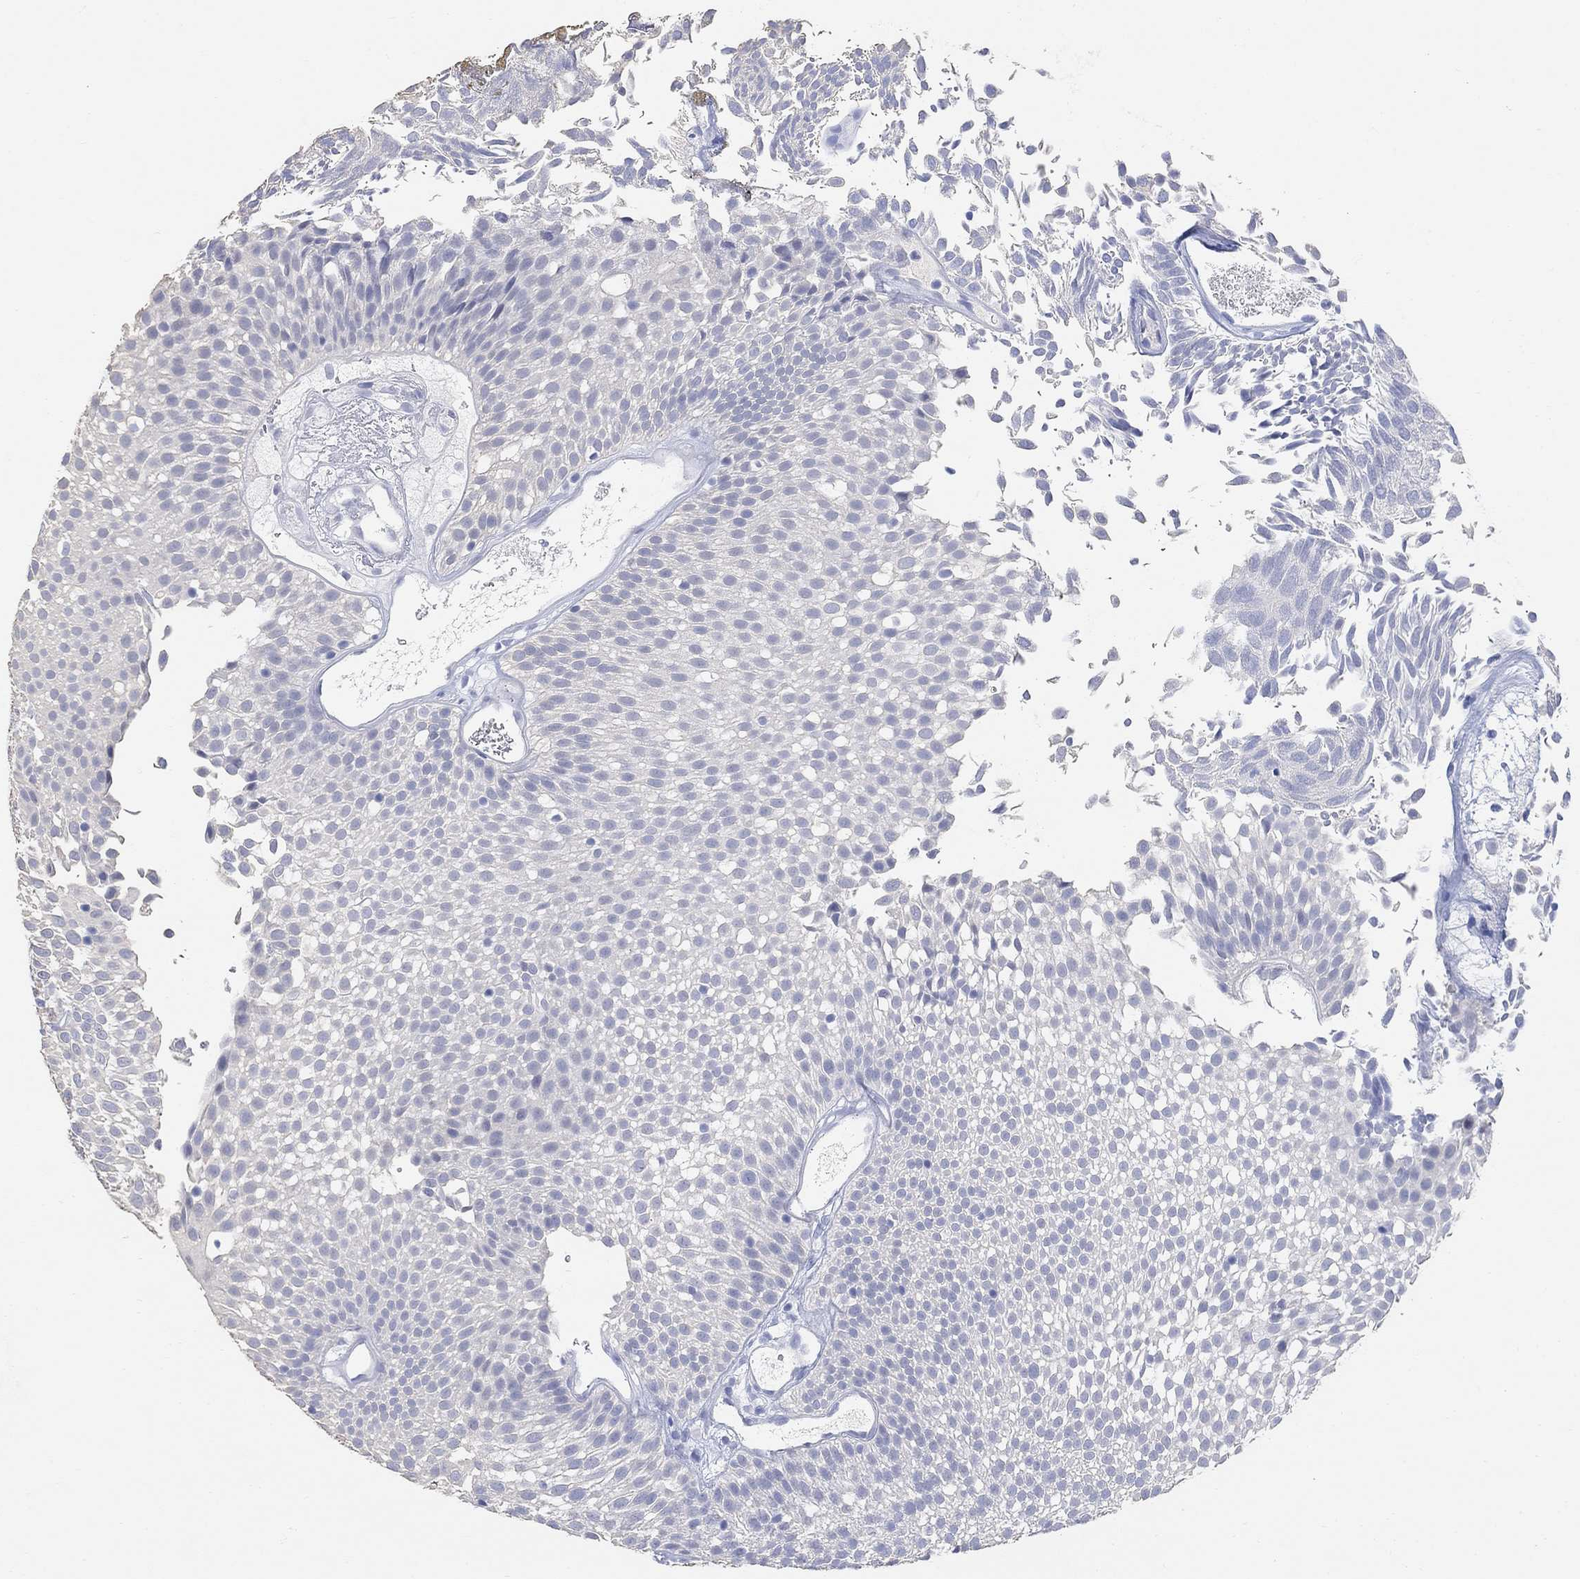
{"staining": {"intensity": "negative", "quantity": "none", "location": "none"}, "tissue": "urothelial cancer", "cell_type": "Tumor cells", "image_type": "cancer", "snomed": [{"axis": "morphology", "description": "Urothelial carcinoma, Low grade"}, {"axis": "topography", "description": "Urinary bladder"}], "caption": "This is an immunohistochemistry micrograph of human urothelial carcinoma (low-grade). There is no positivity in tumor cells.", "gene": "TYR", "patient": {"sex": "male", "age": 52}}